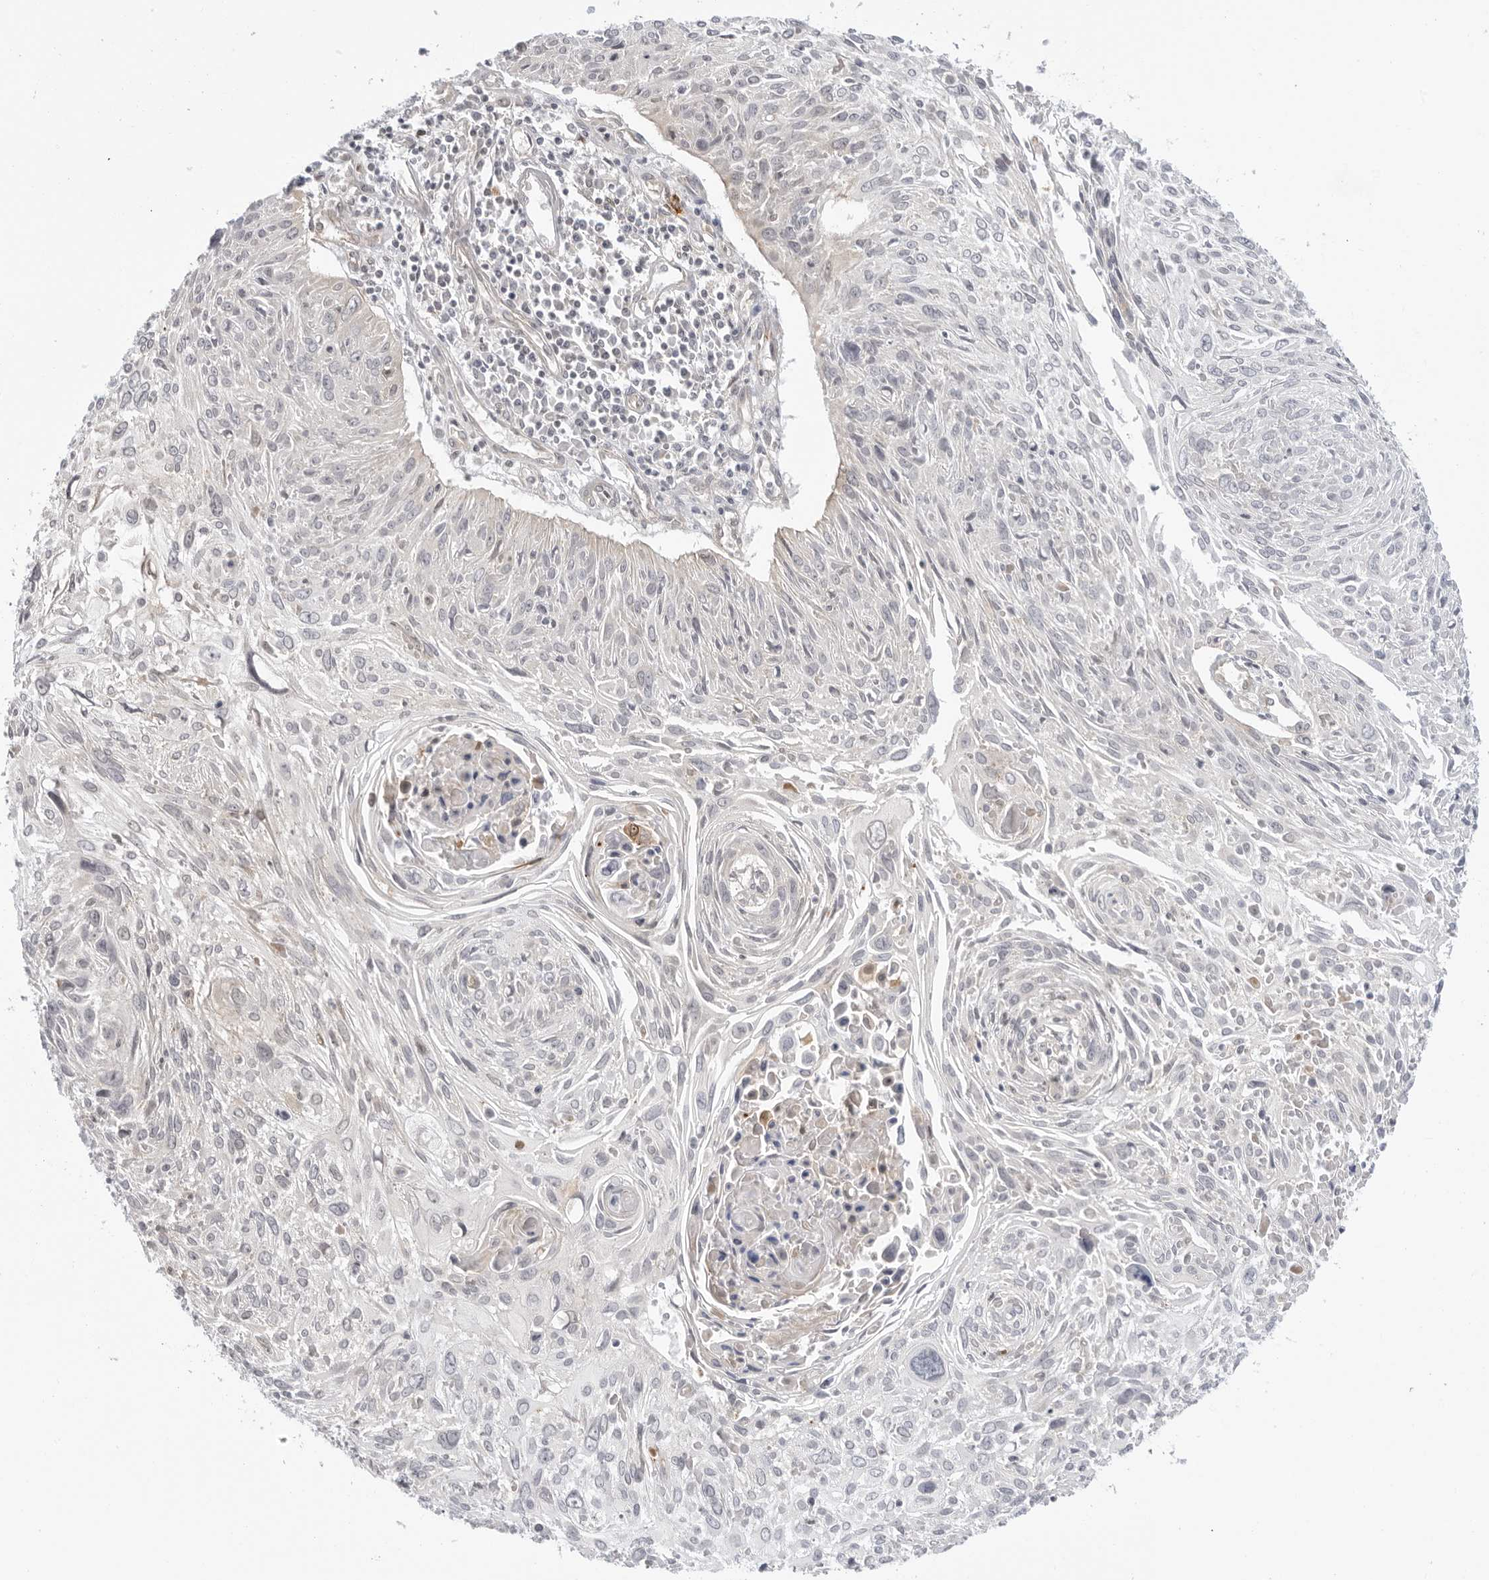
{"staining": {"intensity": "negative", "quantity": "none", "location": "none"}, "tissue": "cervical cancer", "cell_type": "Tumor cells", "image_type": "cancer", "snomed": [{"axis": "morphology", "description": "Squamous cell carcinoma, NOS"}, {"axis": "topography", "description": "Cervix"}], "caption": "Protein analysis of cervical cancer (squamous cell carcinoma) demonstrates no significant expression in tumor cells. (Brightfield microscopy of DAB (3,3'-diaminobenzidine) immunohistochemistry at high magnification).", "gene": "SUGCT", "patient": {"sex": "female", "age": 51}}